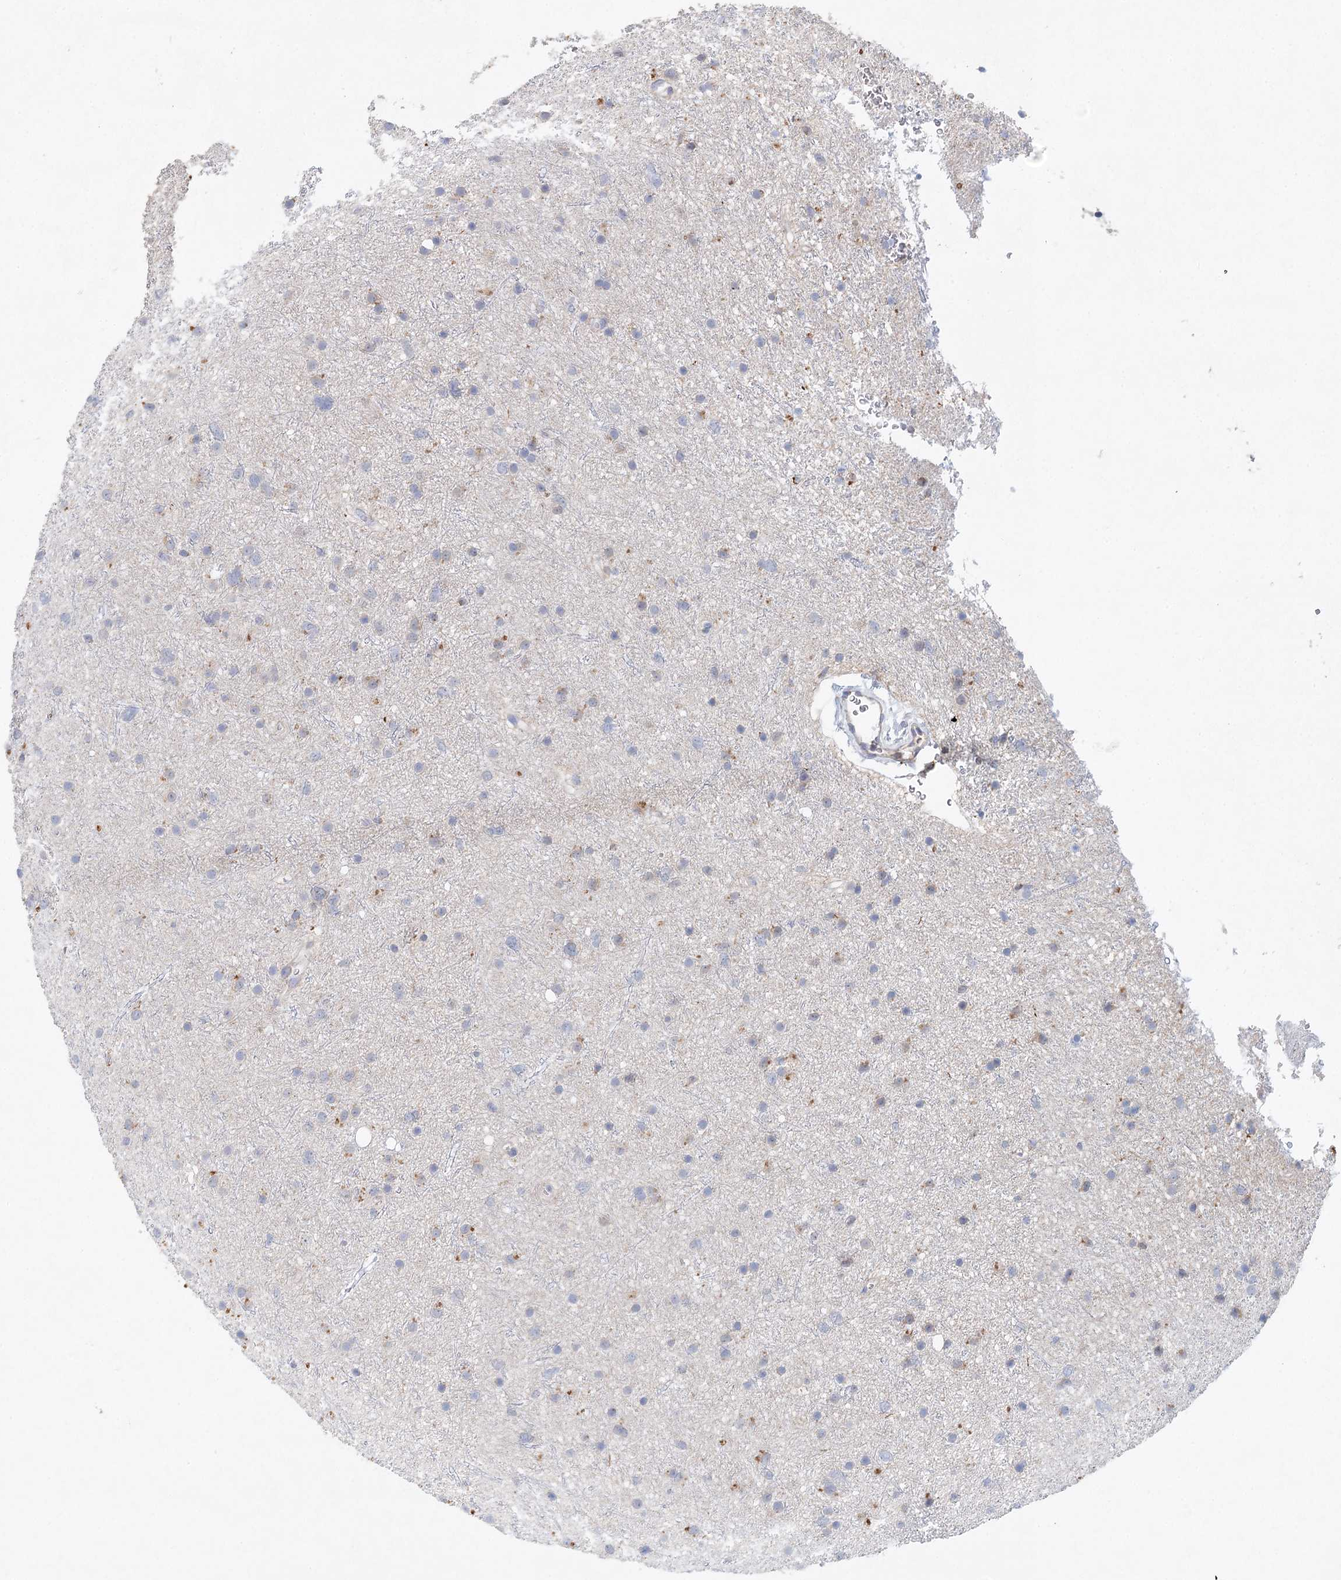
{"staining": {"intensity": "negative", "quantity": "none", "location": "none"}, "tissue": "glioma", "cell_type": "Tumor cells", "image_type": "cancer", "snomed": [{"axis": "morphology", "description": "Glioma, malignant, Low grade"}, {"axis": "topography", "description": "Cerebral cortex"}], "caption": "A high-resolution image shows immunohistochemistry (IHC) staining of malignant glioma (low-grade), which exhibits no significant positivity in tumor cells.", "gene": "XPO6", "patient": {"sex": "female", "age": 39}}